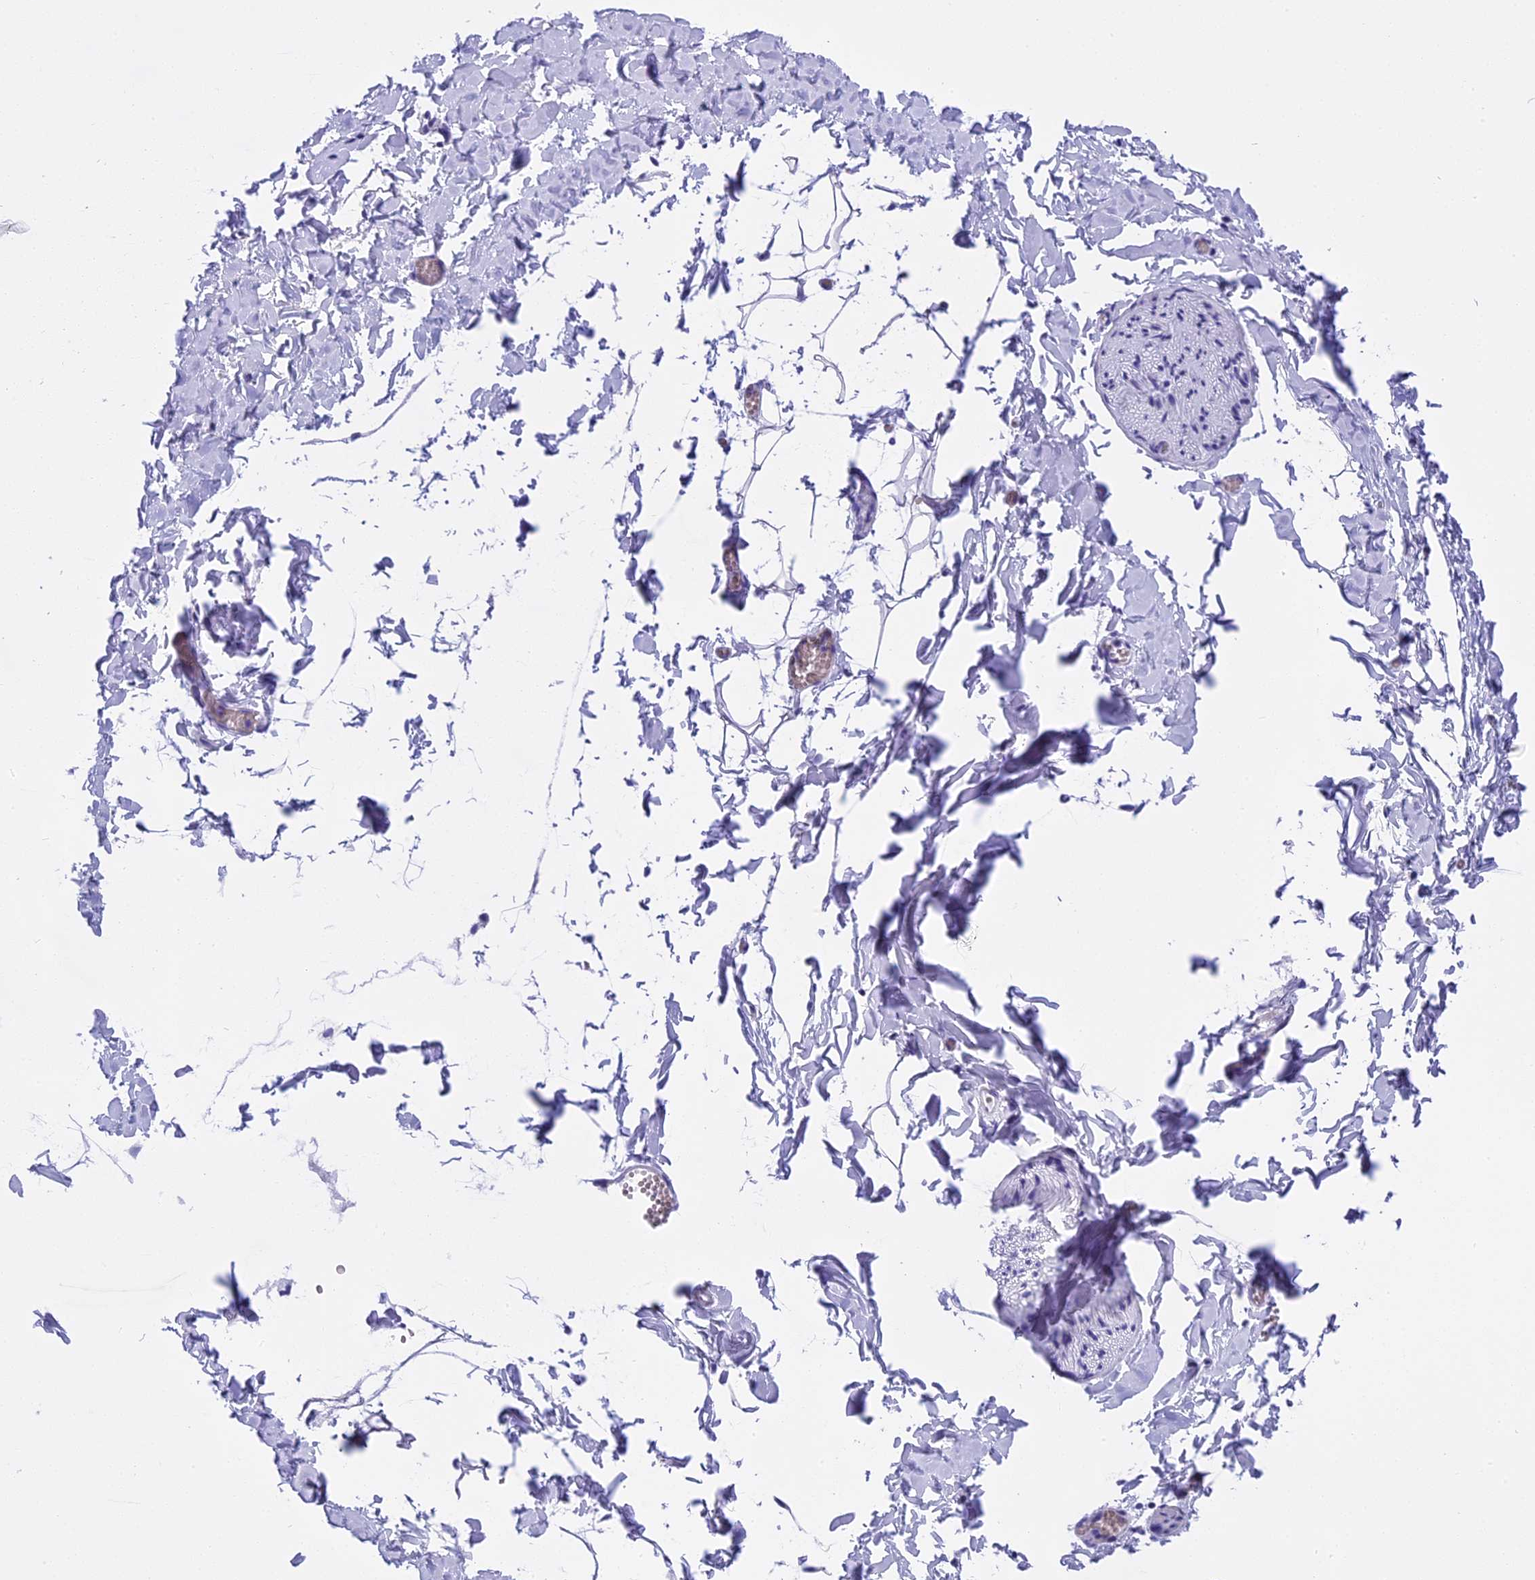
{"staining": {"intensity": "negative", "quantity": "none", "location": "none"}, "tissue": "adipose tissue", "cell_type": "Adipocytes", "image_type": "normal", "snomed": [{"axis": "morphology", "description": "Normal tissue, NOS"}, {"axis": "topography", "description": "Gallbladder"}, {"axis": "topography", "description": "Peripheral nerve tissue"}], "caption": "An image of adipose tissue stained for a protein displays no brown staining in adipocytes.", "gene": "KCTD14", "patient": {"sex": "male", "age": 38}}